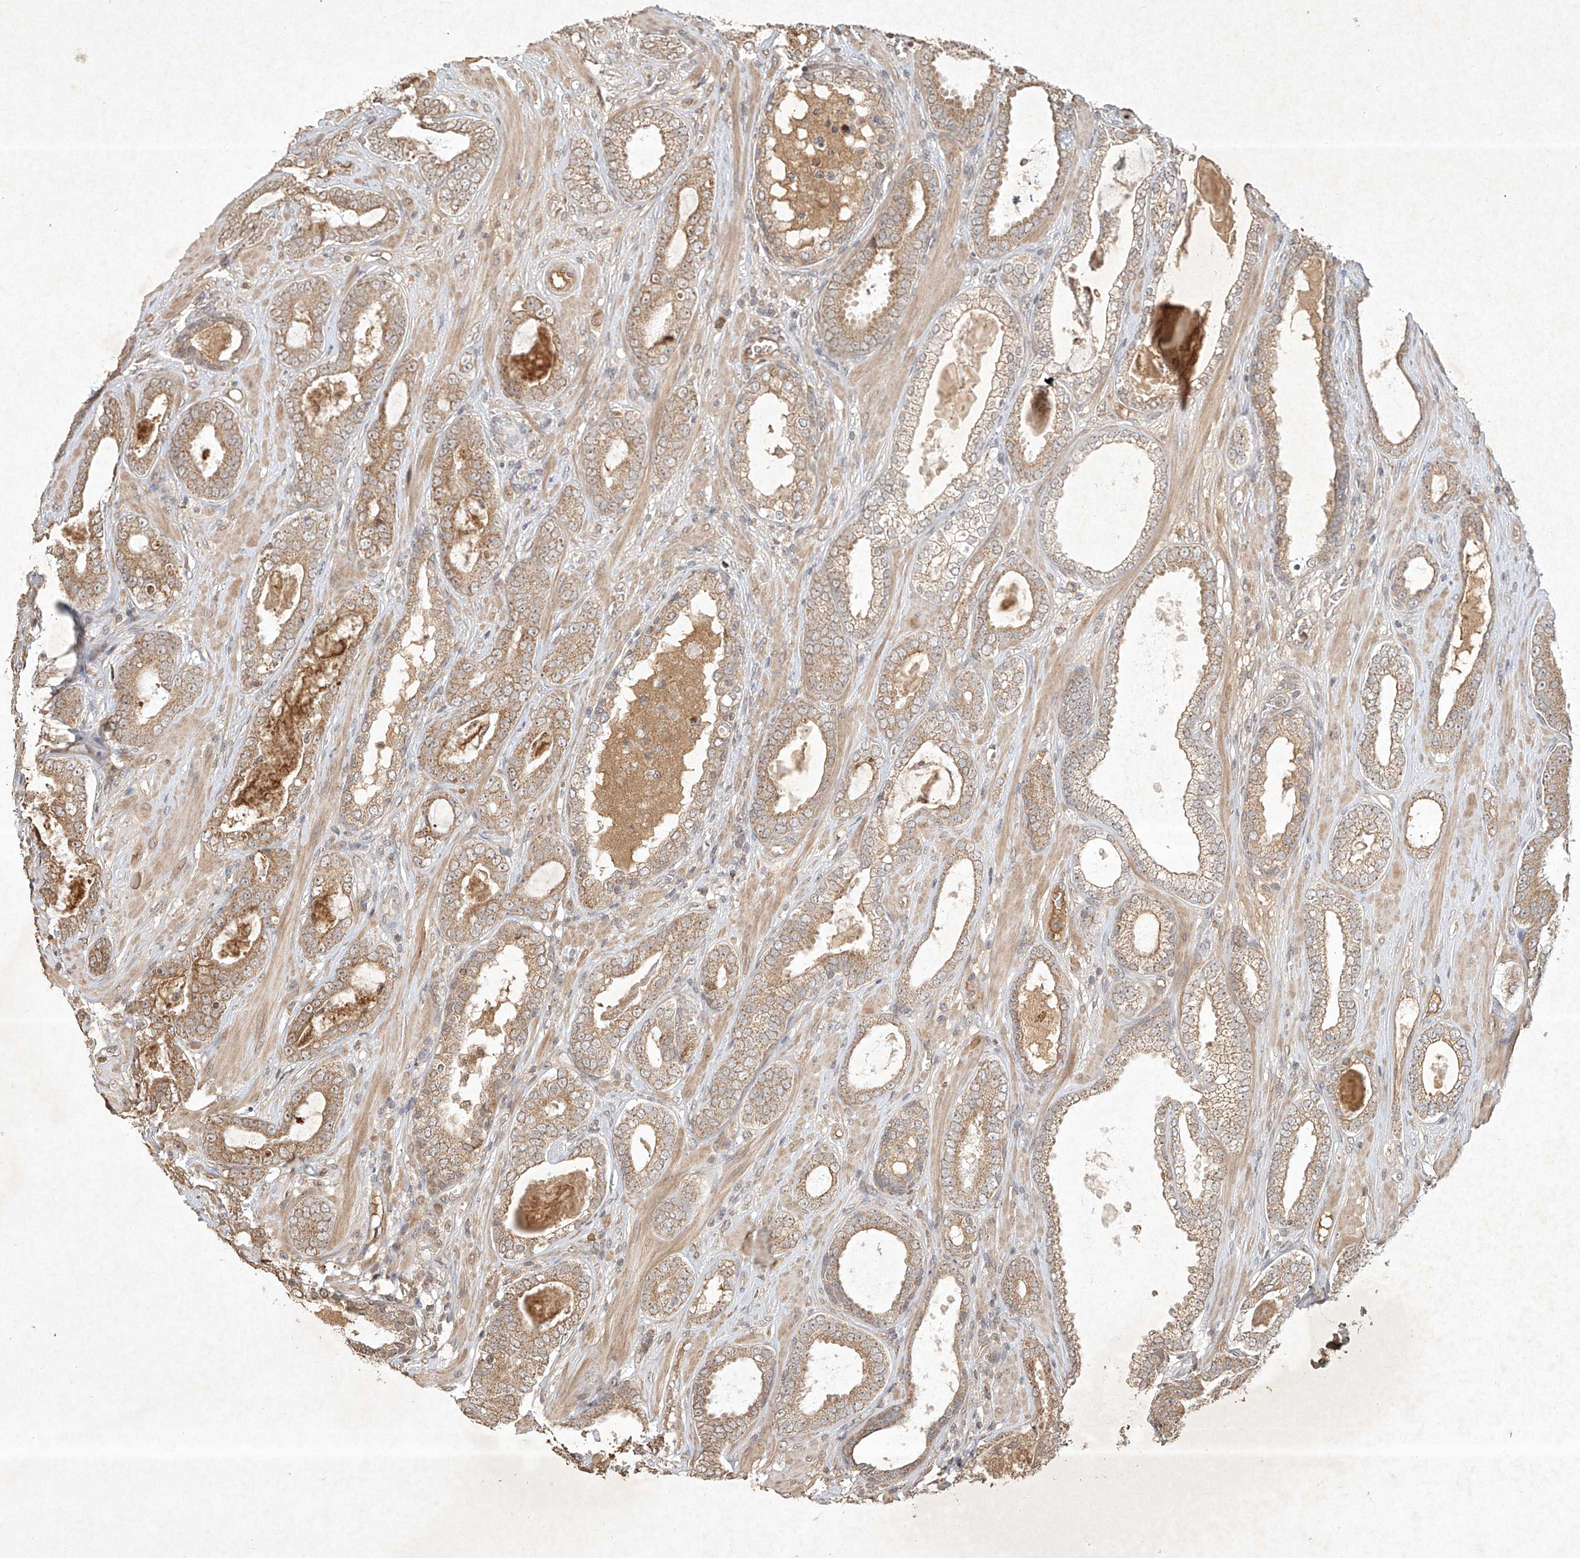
{"staining": {"intensity": "moderate", "quantity": ">75%", "location": "cytoplasmic/membranous"}, "tissue": "prostate cancer", "cell_type": "Tumor cells", "image_type": "cancer", "snomed": [{"axis": "morphology", "description": "Adenocarcinoma, High grade"}, {"axis": "topography", "description": "Prostate"}], "caption": "Protein staining demonstrates moderate cytoplasmic/membranous expression in about >75% of tumor cells in prostate cancer (adenocarcinoma (high-grade)).", "gene": "BTRC", "patient": {"sex": "male", "age": 60}}